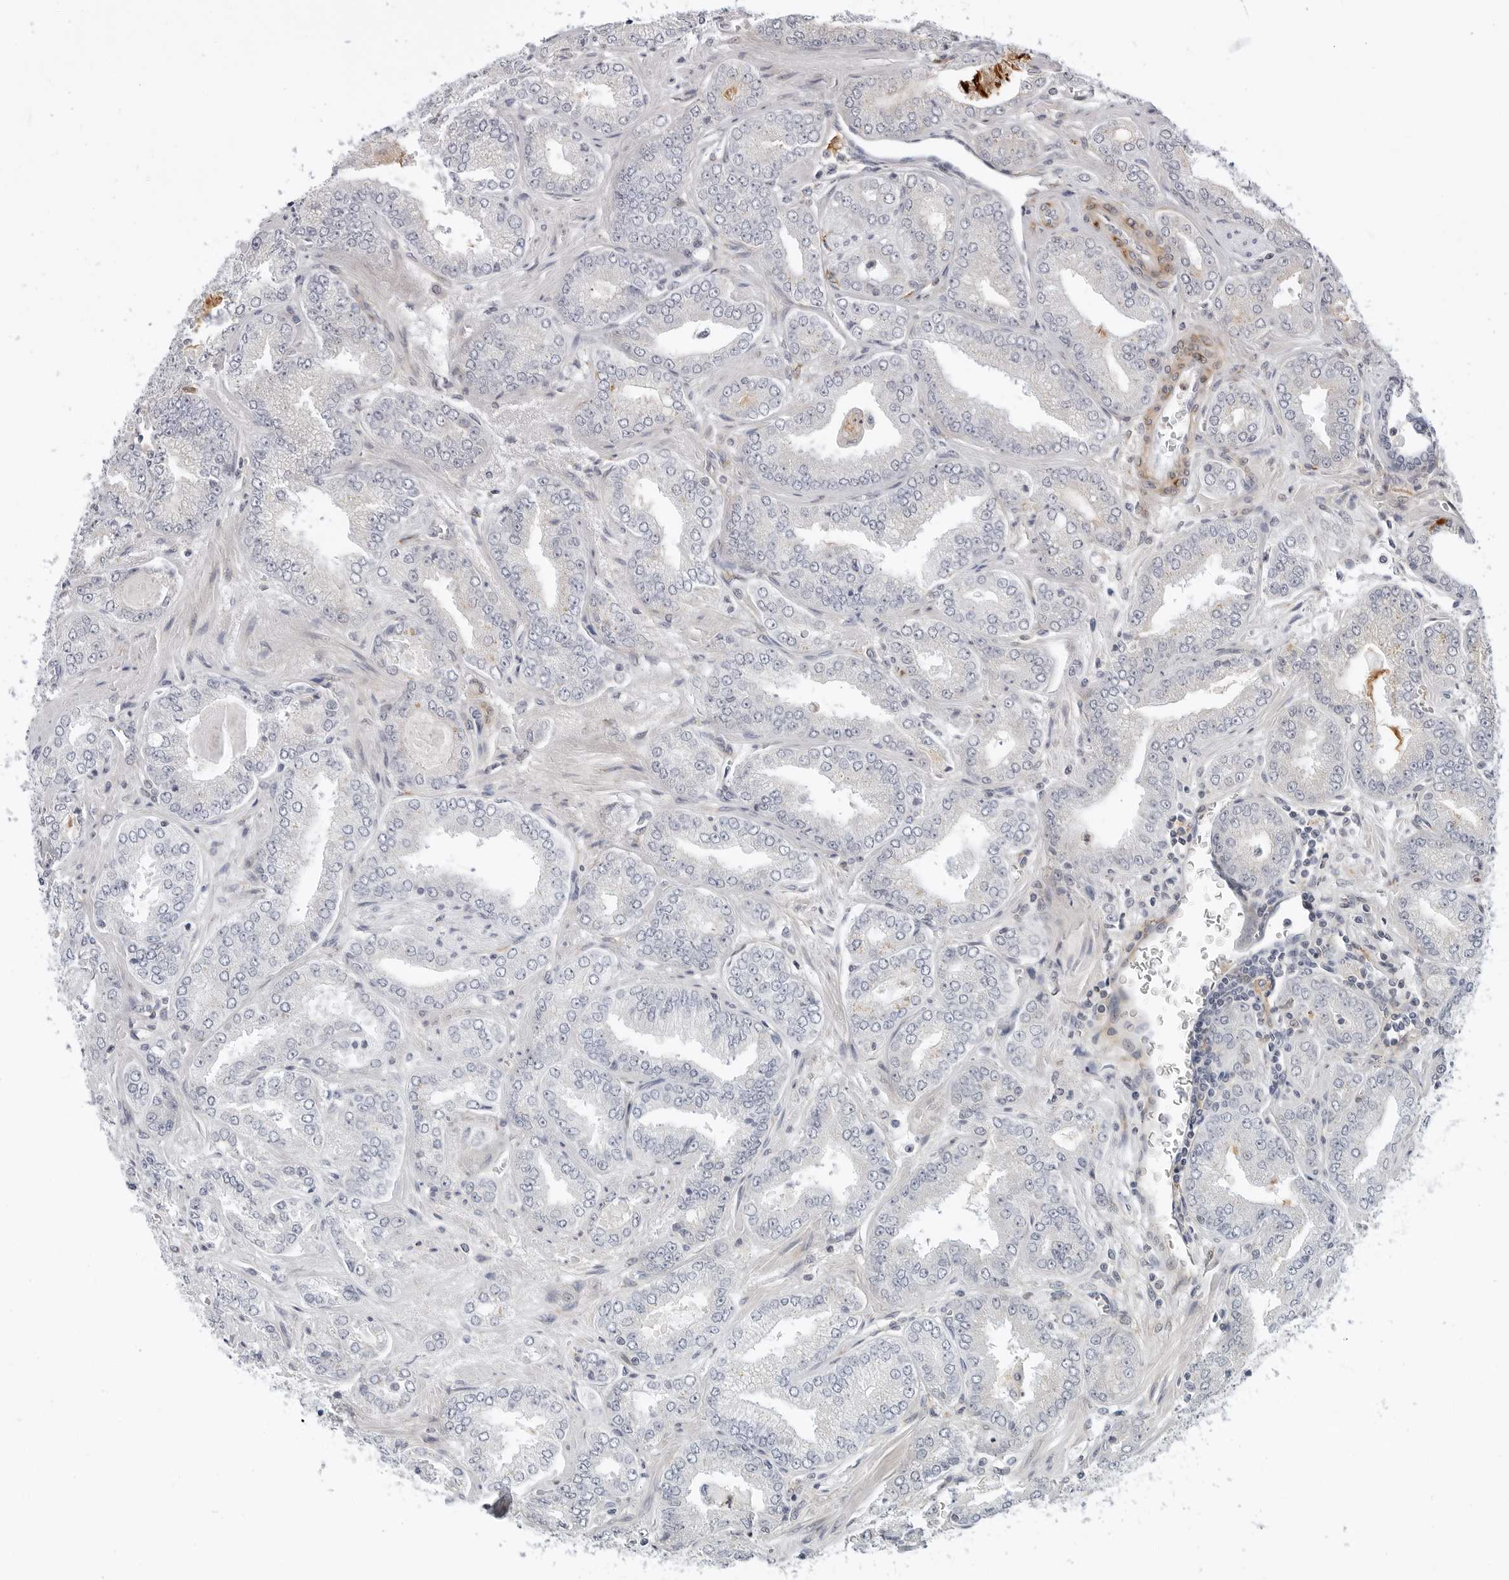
{"staining": {"intensity": "negative", "quantity": "none", "location": "none"}, "tissue": "prostate cancer", "cell_type": "Tumor cells", "image_type": "cancer", "snomed": [{"axis": "morphology", "description": "Adenocarcinoma, High grade"}, {"axis": "topography", "description": "Prostate"}], "caption": "Immunohistochemistry (IHC) of prostate cancer (high-grade adenocarcinoma) exhibits no staining in tumor cells.", "gene": "C1QTNF1", "patient": {"sex": "male", "age": 71}}